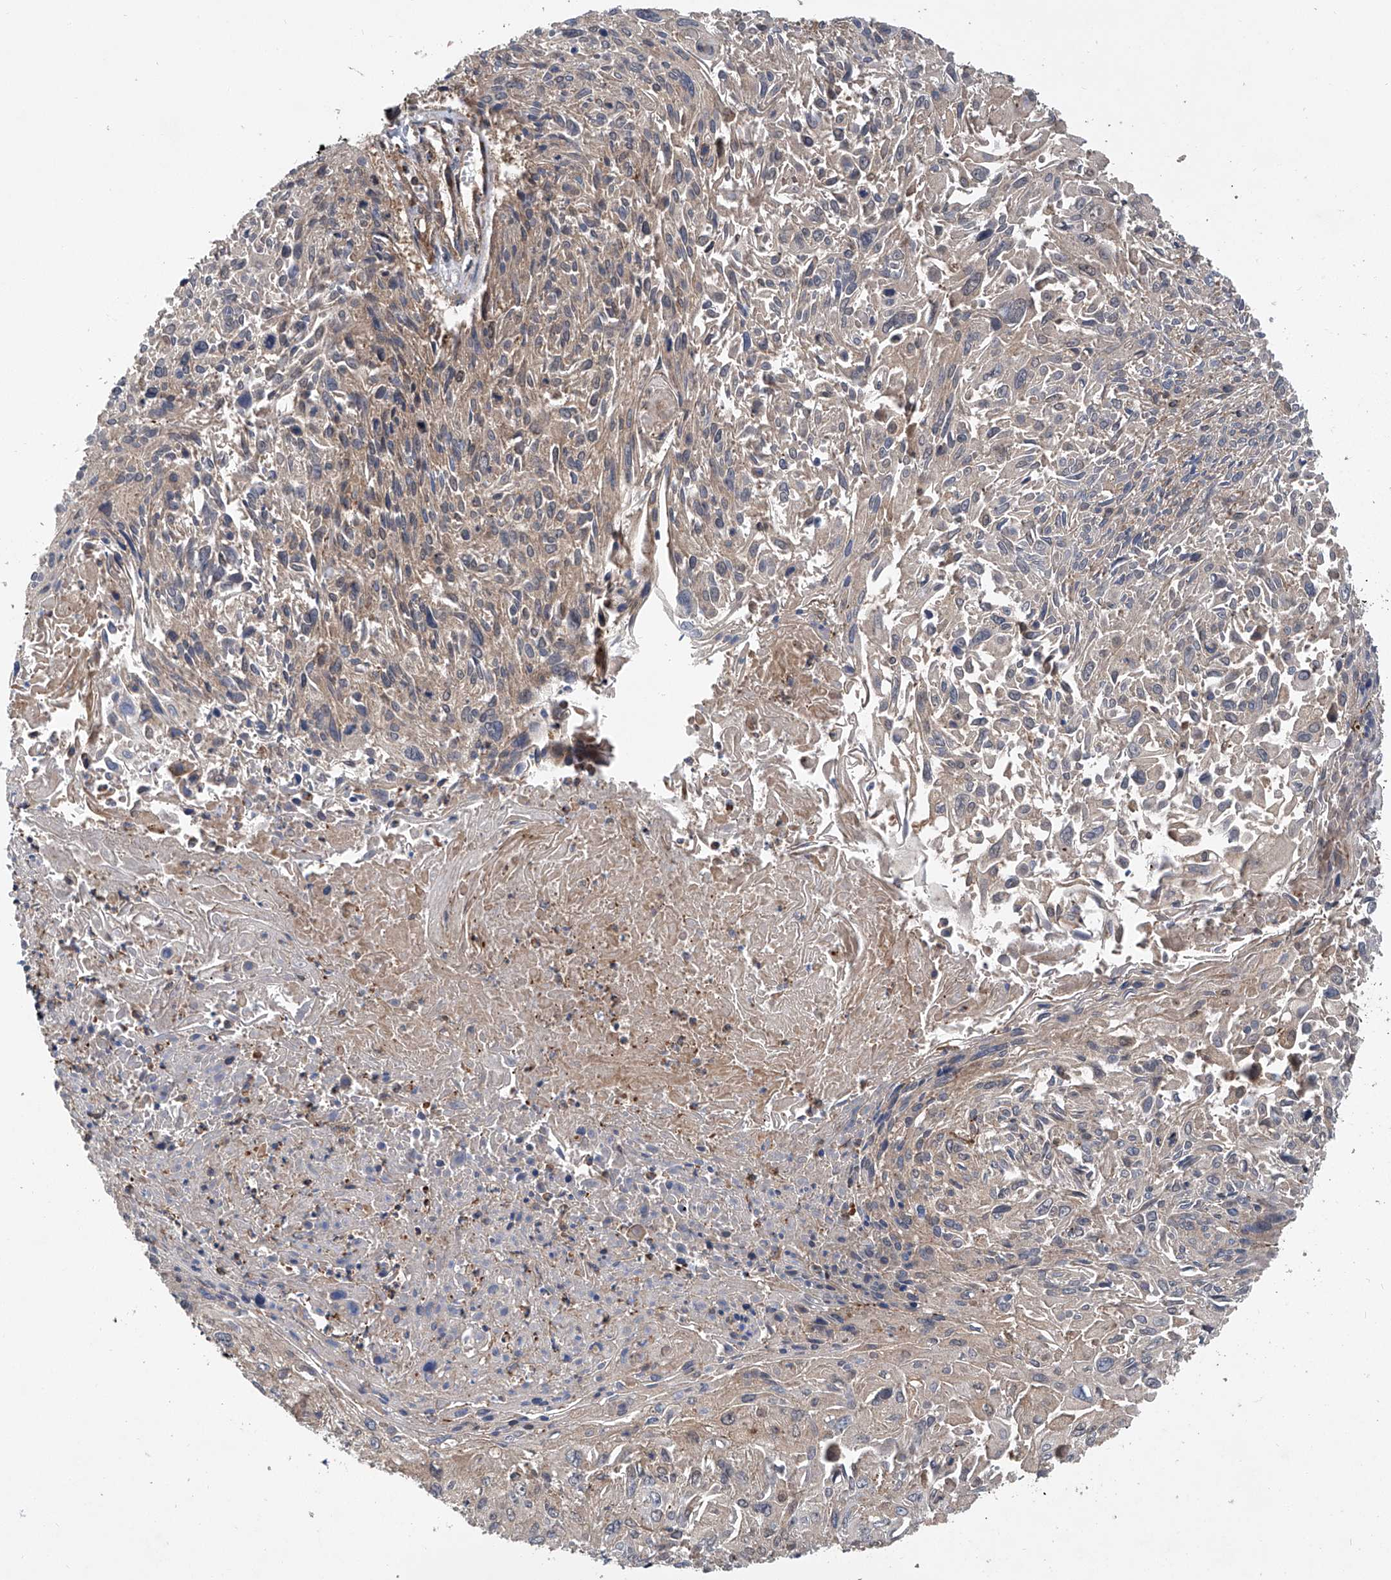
{"staining": {"intensity": "weak", "quantity": "25%-75%", "location": "cytoplasmic/membranous"}, "tissue": "cervical cancer", "cell_type": "Tumor cells", "image_type": "cancer", "snomed": [{"axis": "morphology", "description": "Squamous cell carcinoma, NOS"}, {"axis": "topography", "description": "Cervix"}], "caption": "This image displays immunohistochemistry staining of human cervical squamous cell carcinoma, with low weak cytoplasmic/membranous staining in about 25%-75% of tumor cells.", "gene": "SMAP1", "patient": {"sex": "female", "age": 51}}